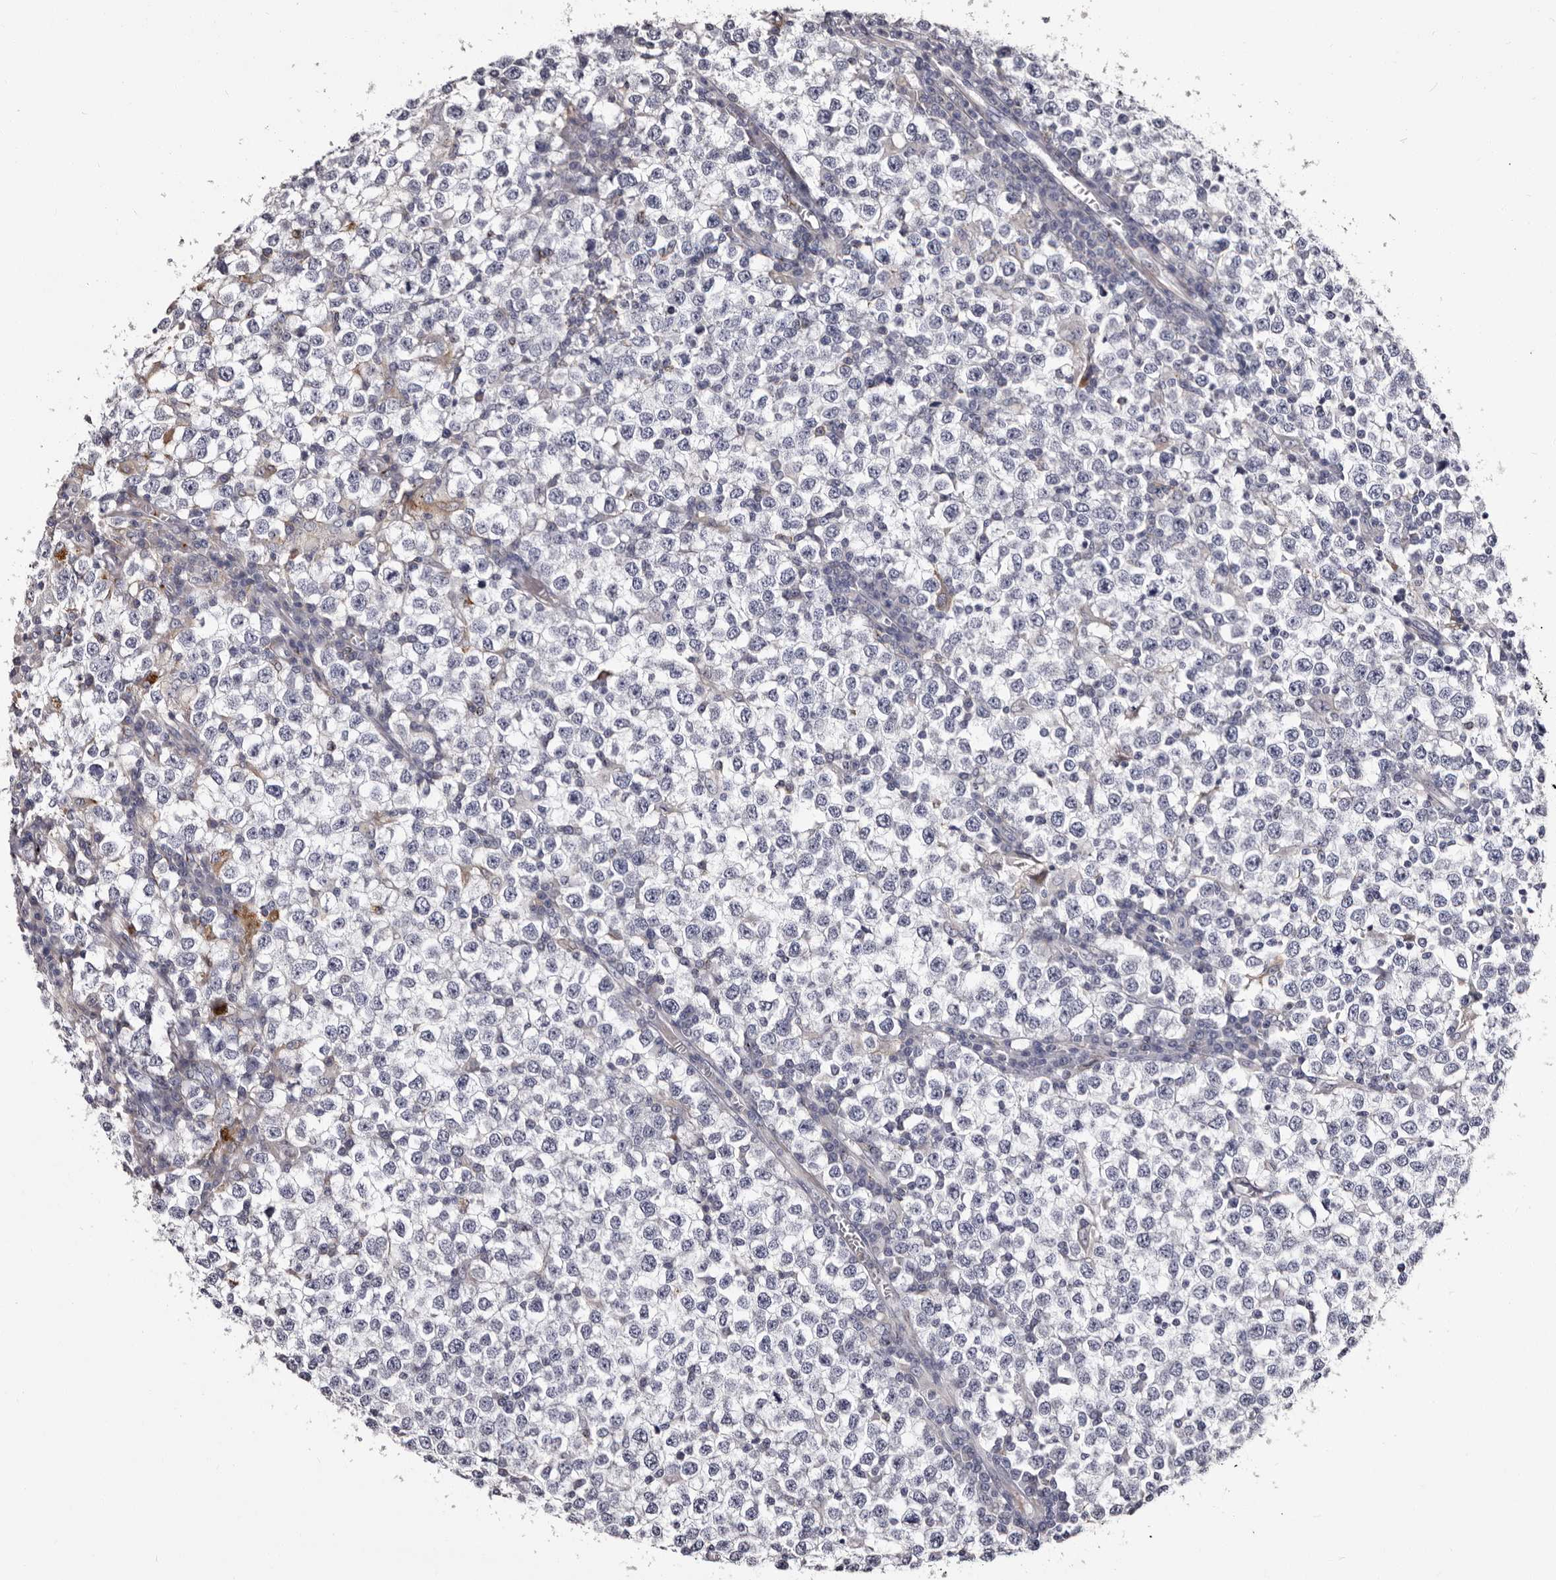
{"staining": {"intensity": "negative", "quantity": "none", "location": "none"}, "tissue": "testis cancer", "cell_type": "Tumor cells", "image_type": "cancer", "snomed": [{"axis": "morphology", "description": "Seminoma, NOS"}, {"axis": "topography", "description": "Testis"}], "caption": "The immunohistochemistry (IHC) image has no significant expression in tumor cells of testis cancer (seminoma) tissue. The staining was performed using DAB (3,3'-diaminobenzidine) to visualize the protein expression in brown, while the nuclei were stained in blue with hematoxylin (Magnification: 20x).", "gene": "AUNIP", "patient": {"sex": "male", "age": 65}}